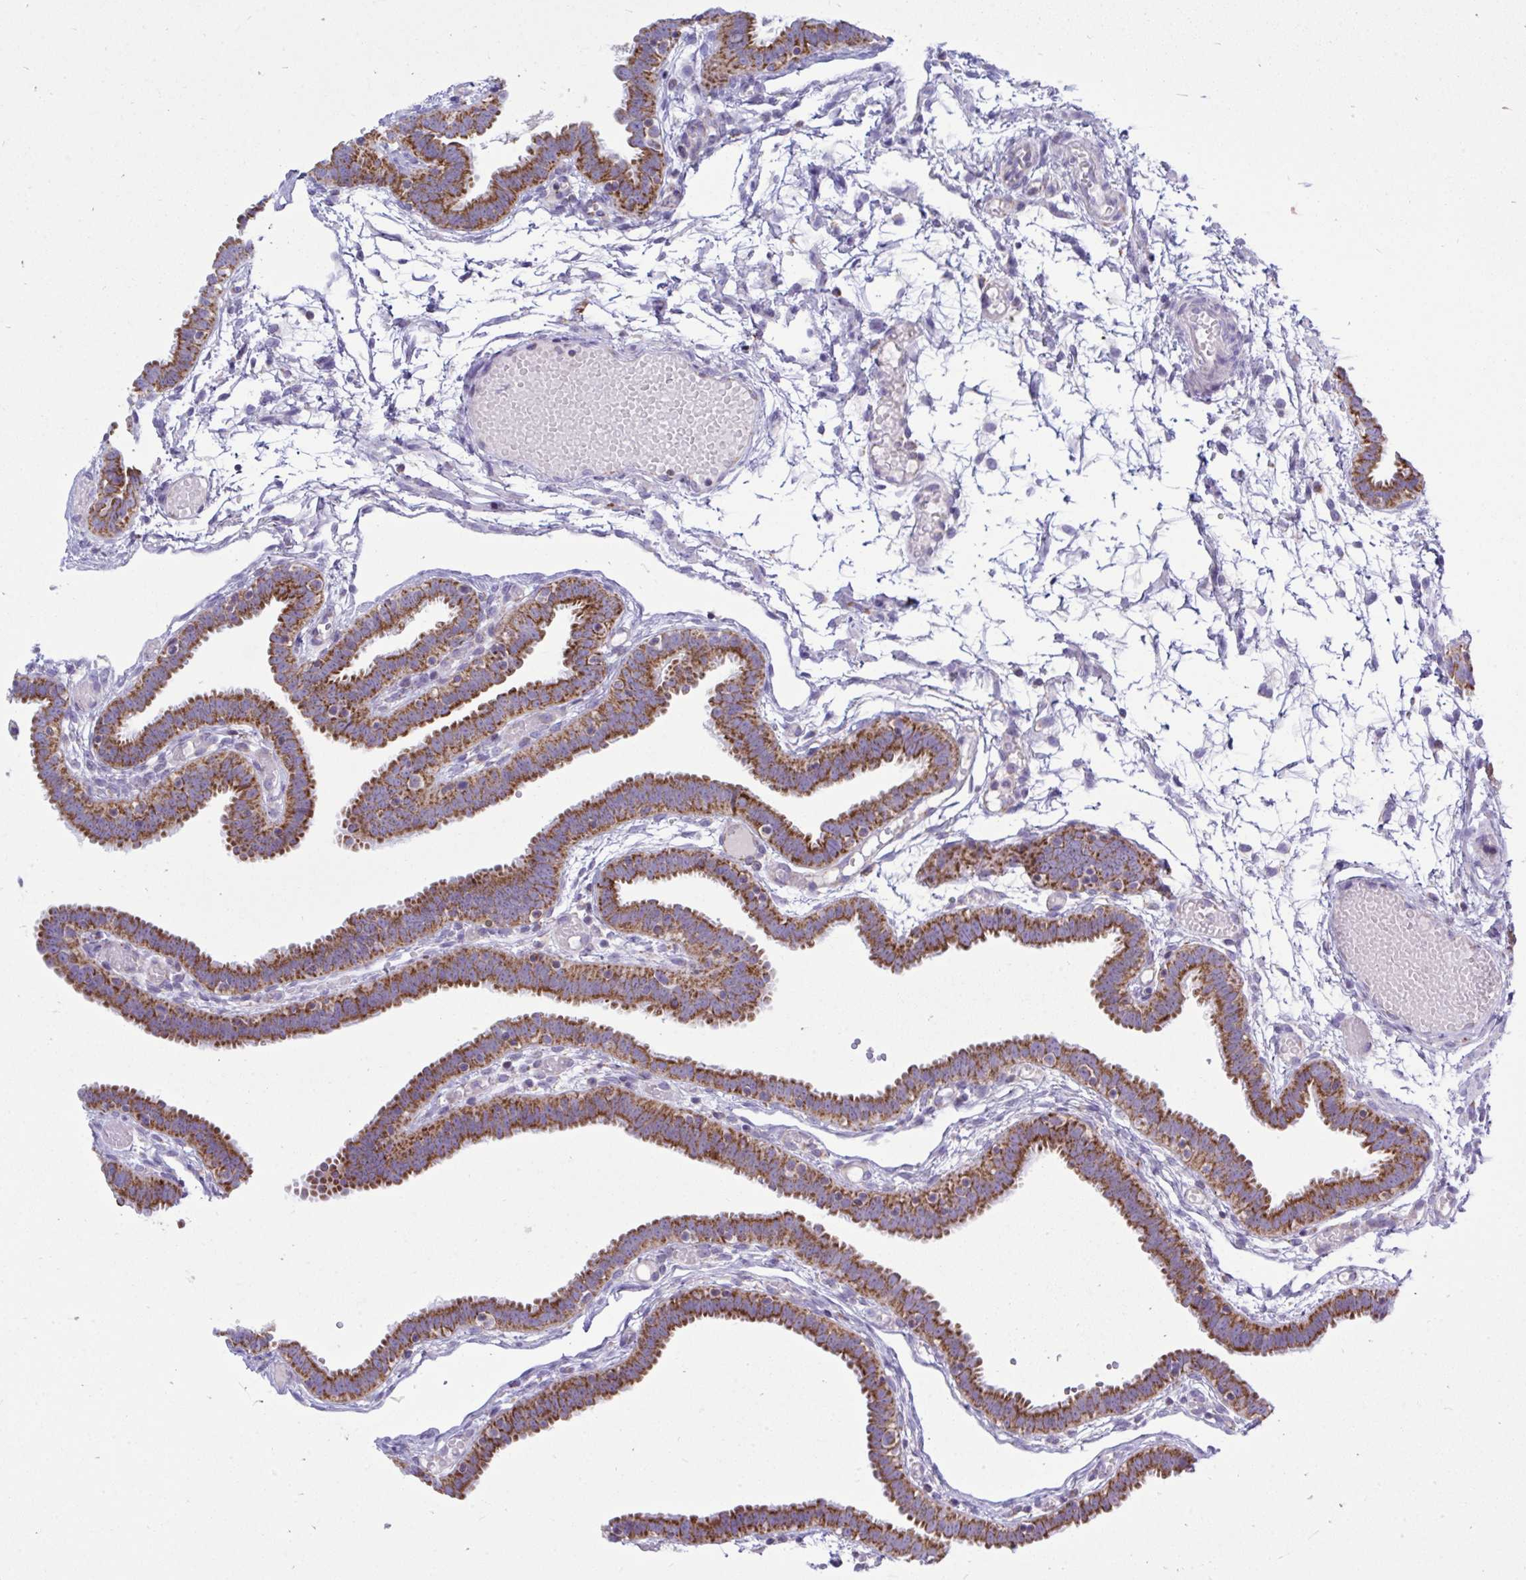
{"staining": {"intensity": "strong", "quantity": ">75%", "location": "cytoplasmic/membranous"}, "tissue": "fallopian tube", "cell_type": "Glandular cells", "image_type": "normal", "snomed": [{"axis": "morphology", "description": "Normal tissue, NOS"}, {"axis": "topography", "description": "Fallopian tube"}], "caption": "The histopathology image shows staining of normal fallopian tube, revealing strong cytoplasmic/membranous protein staining (brown color) within glandular cells. (brown staining indicates protein expression, while blue staining denotes nuclei).", "gene": "HSPE1", "patient": {"sex": "female", "age": 37}}